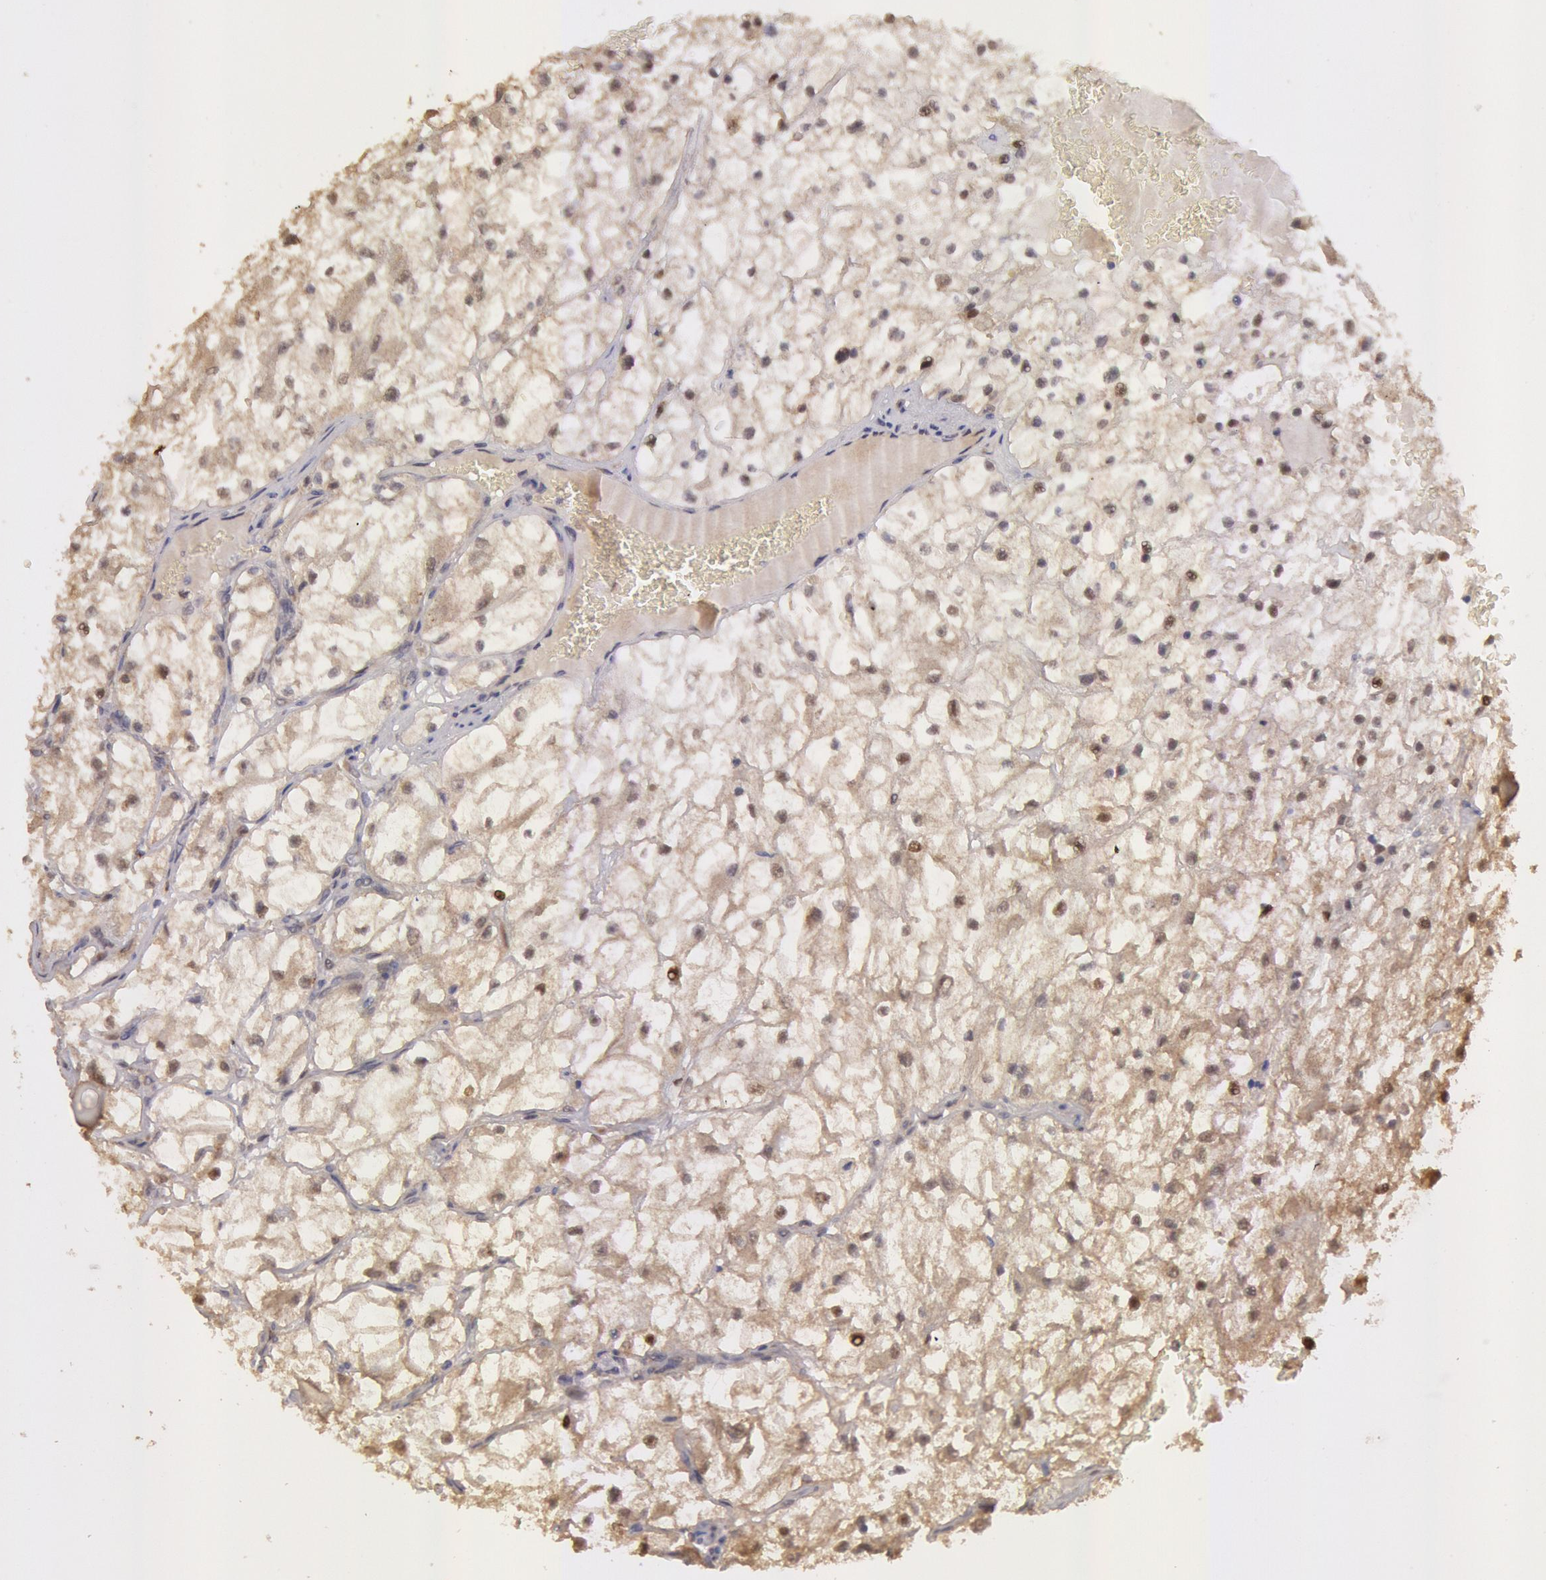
{"staining": {"intensity": "weak", "quantity": ">75%", "location": "cytoplasmic/membranous,nuclear"}, "tissue": "renal cancer", "cell_type": "Tumor cells", "image_type": "cancer", "snomed": [{"axis": "morphology", "description": "Adenocarcinoma, NOS"}, {"axis": "topography", "description": "Kidney"}], "caption": "Immunohistochemical staining of human adenocarcinoma (renal) demonstrates weak cytoplasmic/membranous and nuclear protein expression in about >75% of tumor cells. (DAB (3,3'-diaminobenzidine) IHC with brightfield microscopy, high magnification).", "gene": "COMT", "patient": {"sex": "male", "age": 61}}